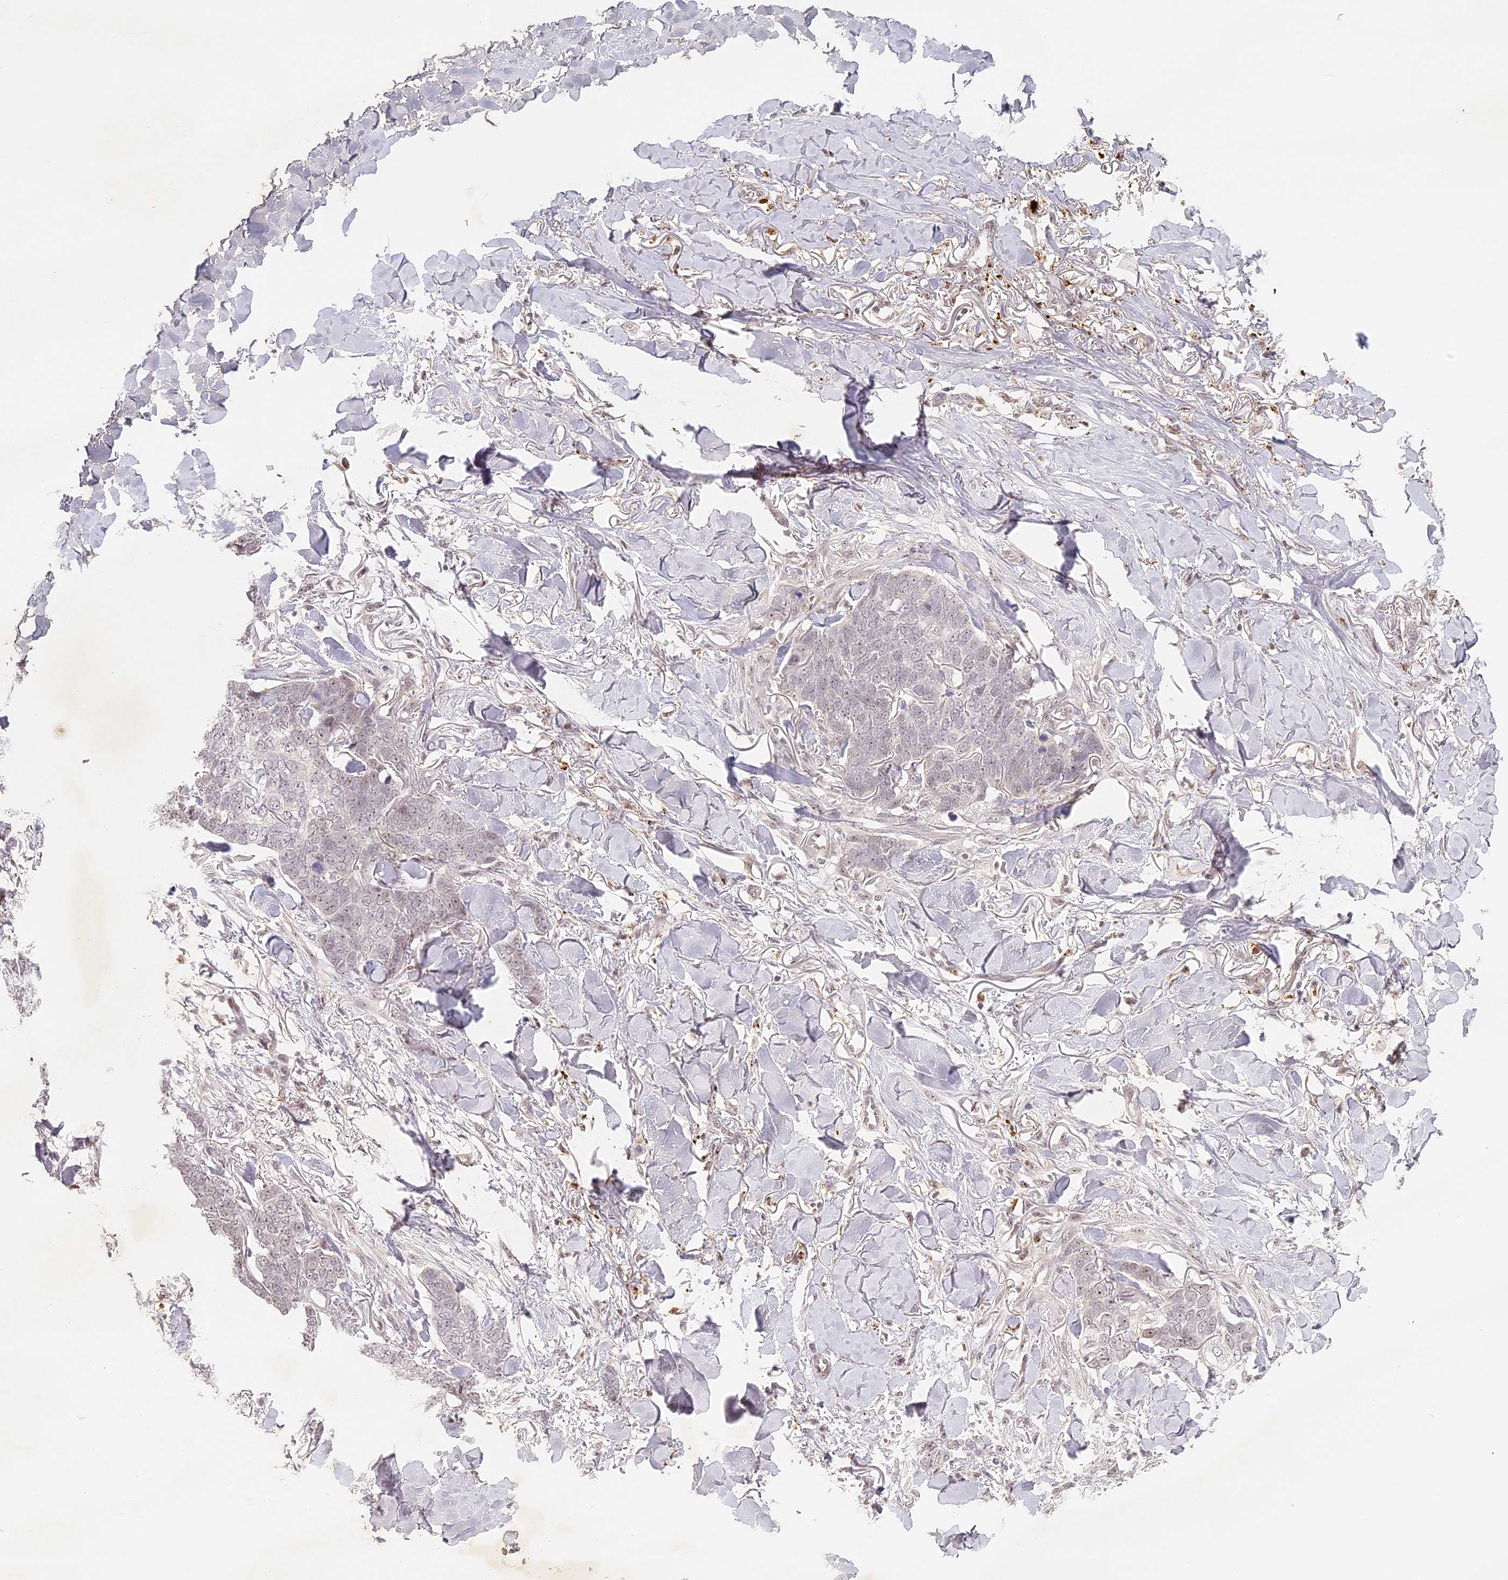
{"staining": {"intensity": "negative", "quantity": "none", "location": "none"}, "tissue": "skin cancer", "cell_type": "Tumor cells", "image_type": "cancer", "snomed": [{"axis": "morphology", "description": "Normal tissue, NOS"}, {"axis": "morphology", "description": "Basal cell carcinoma"}, {"axis": "topography", "description": "Skin"}], "caption": "Skin cancer (basal cell carcinoma) was stained to show a protein in brown. There is no significant staining in tumor cells.", "gene": "ELL3", "patient": {"sex": "male", "age": 77}}